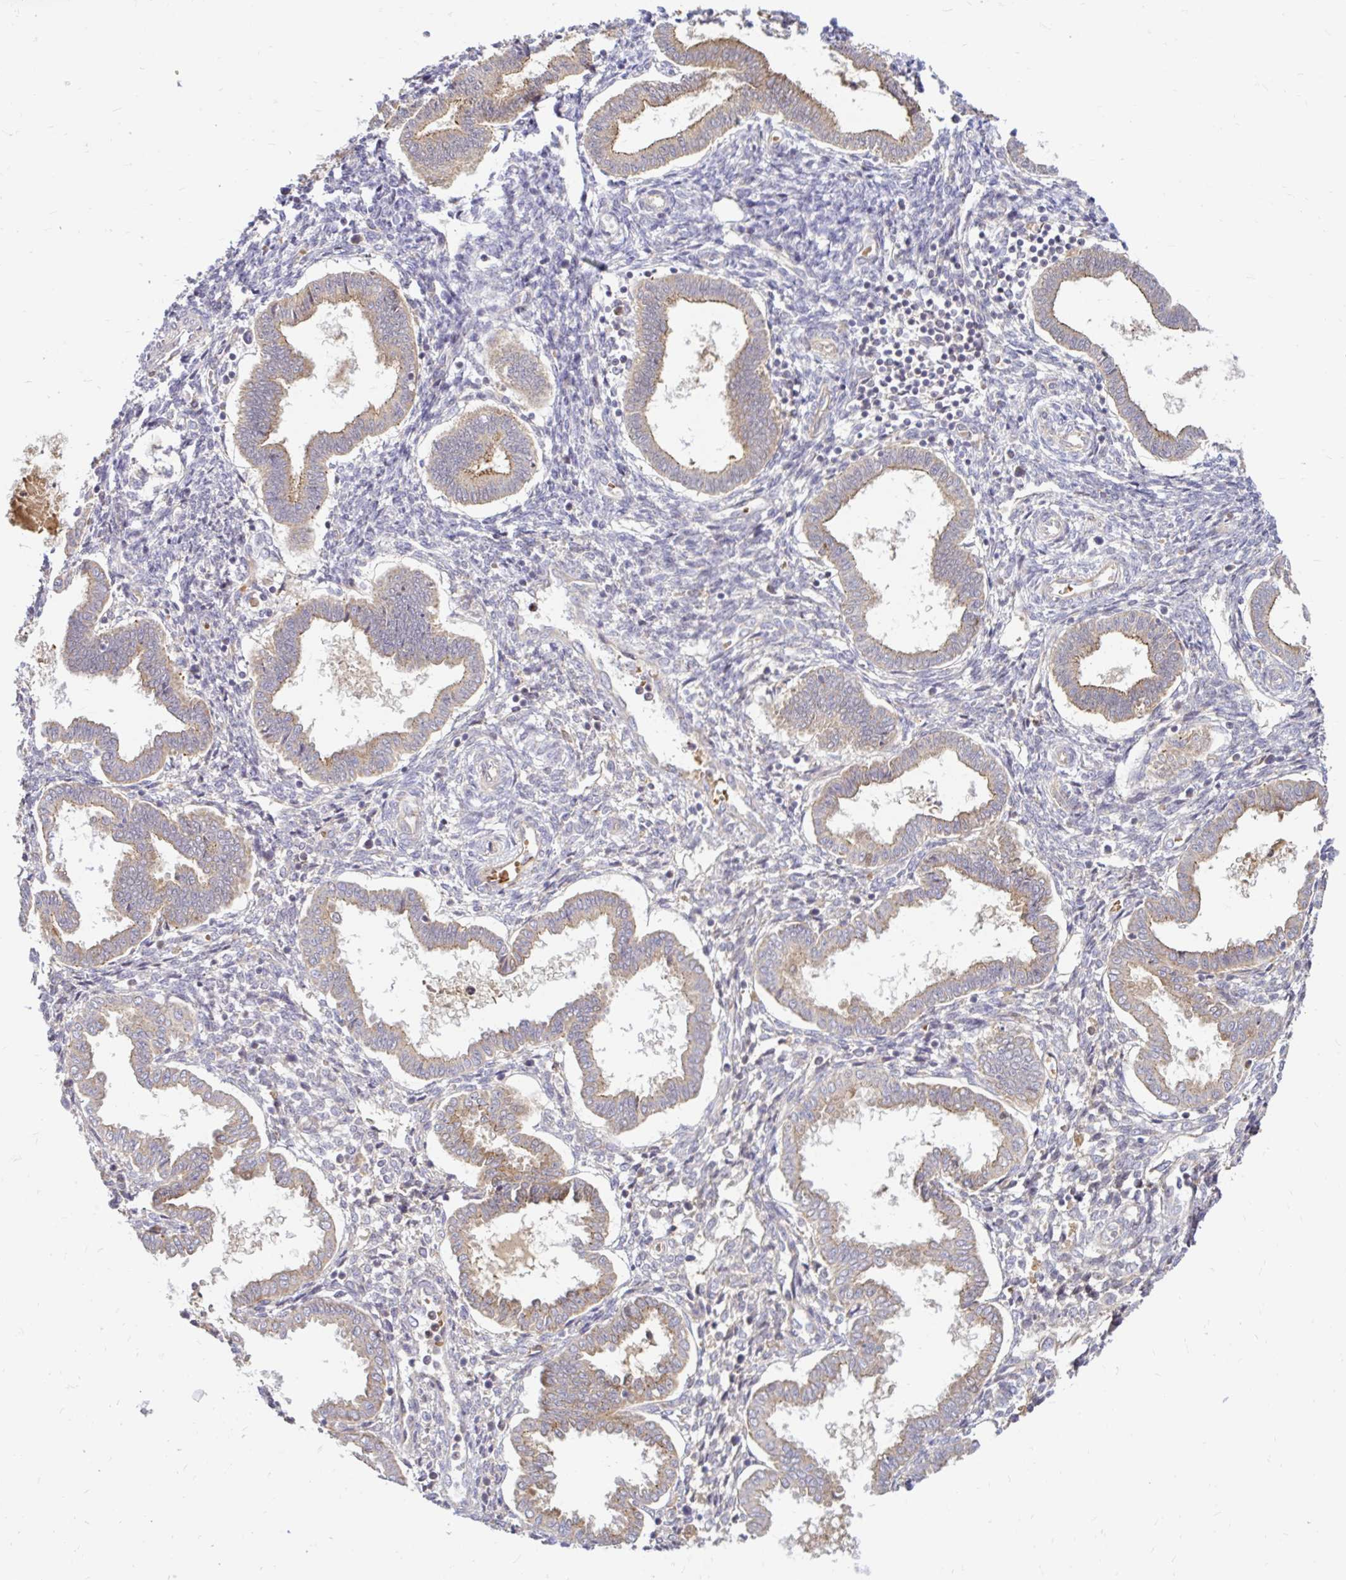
{"staining": {"intensity": "negative", "quantity": "none", "location": "none"}, "tissue": "endometrium", "cell_type": "Cells in endometrial stroma", "image_type": "normal", "snomed": [{"axis": "morphology", "description": "Normal tissue, NOS"}, {"axis": "topography", "description": "Endometrium"}], "caption": "Endometrium stained for a protein using immunohistochemistry reveals no staining cells in endometrial stroma.", "gene": "ARHGEF37", "patient": {"sex": "female", "age": 24}}